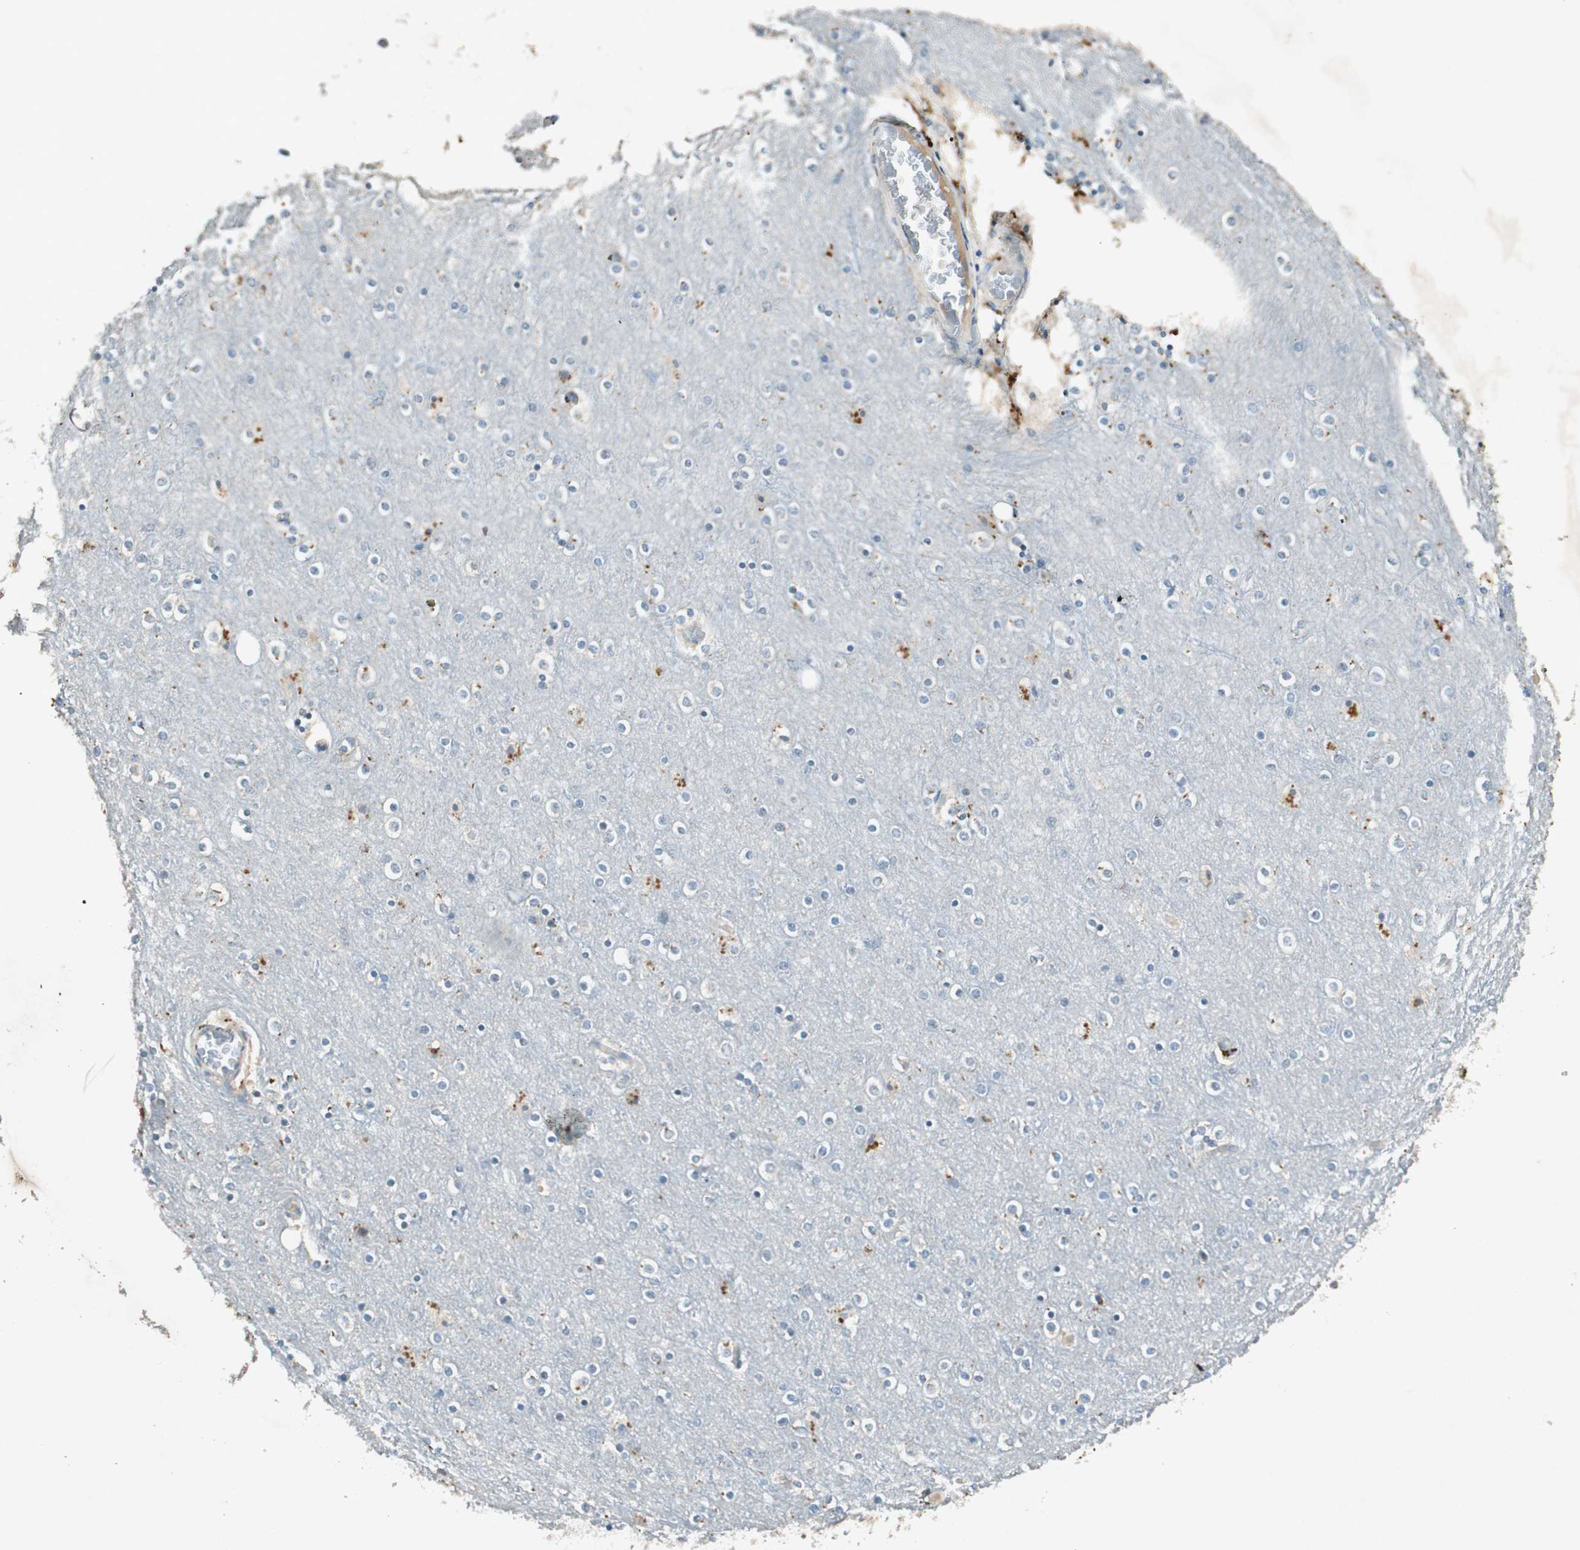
{"staining": {"intensity": "negative", "quantity": "none", "location": "none"}, "tissue": "cerebral cortex", "cell_type": "Endothelial cells", "image_type": "normal", "snomed": [{"axis": "morphology", "description": "Normal tissue, NOS"}, {"axis": "topography", "description": "Cerebral cortex"}], "caption": "A high-resolution micrograph shows IHC staining of benign cerebral cortex, which displays no significant expression in endothelial cells.", "gene": "NKAIN1", "patient": {"sex": "female", "age": 54}}